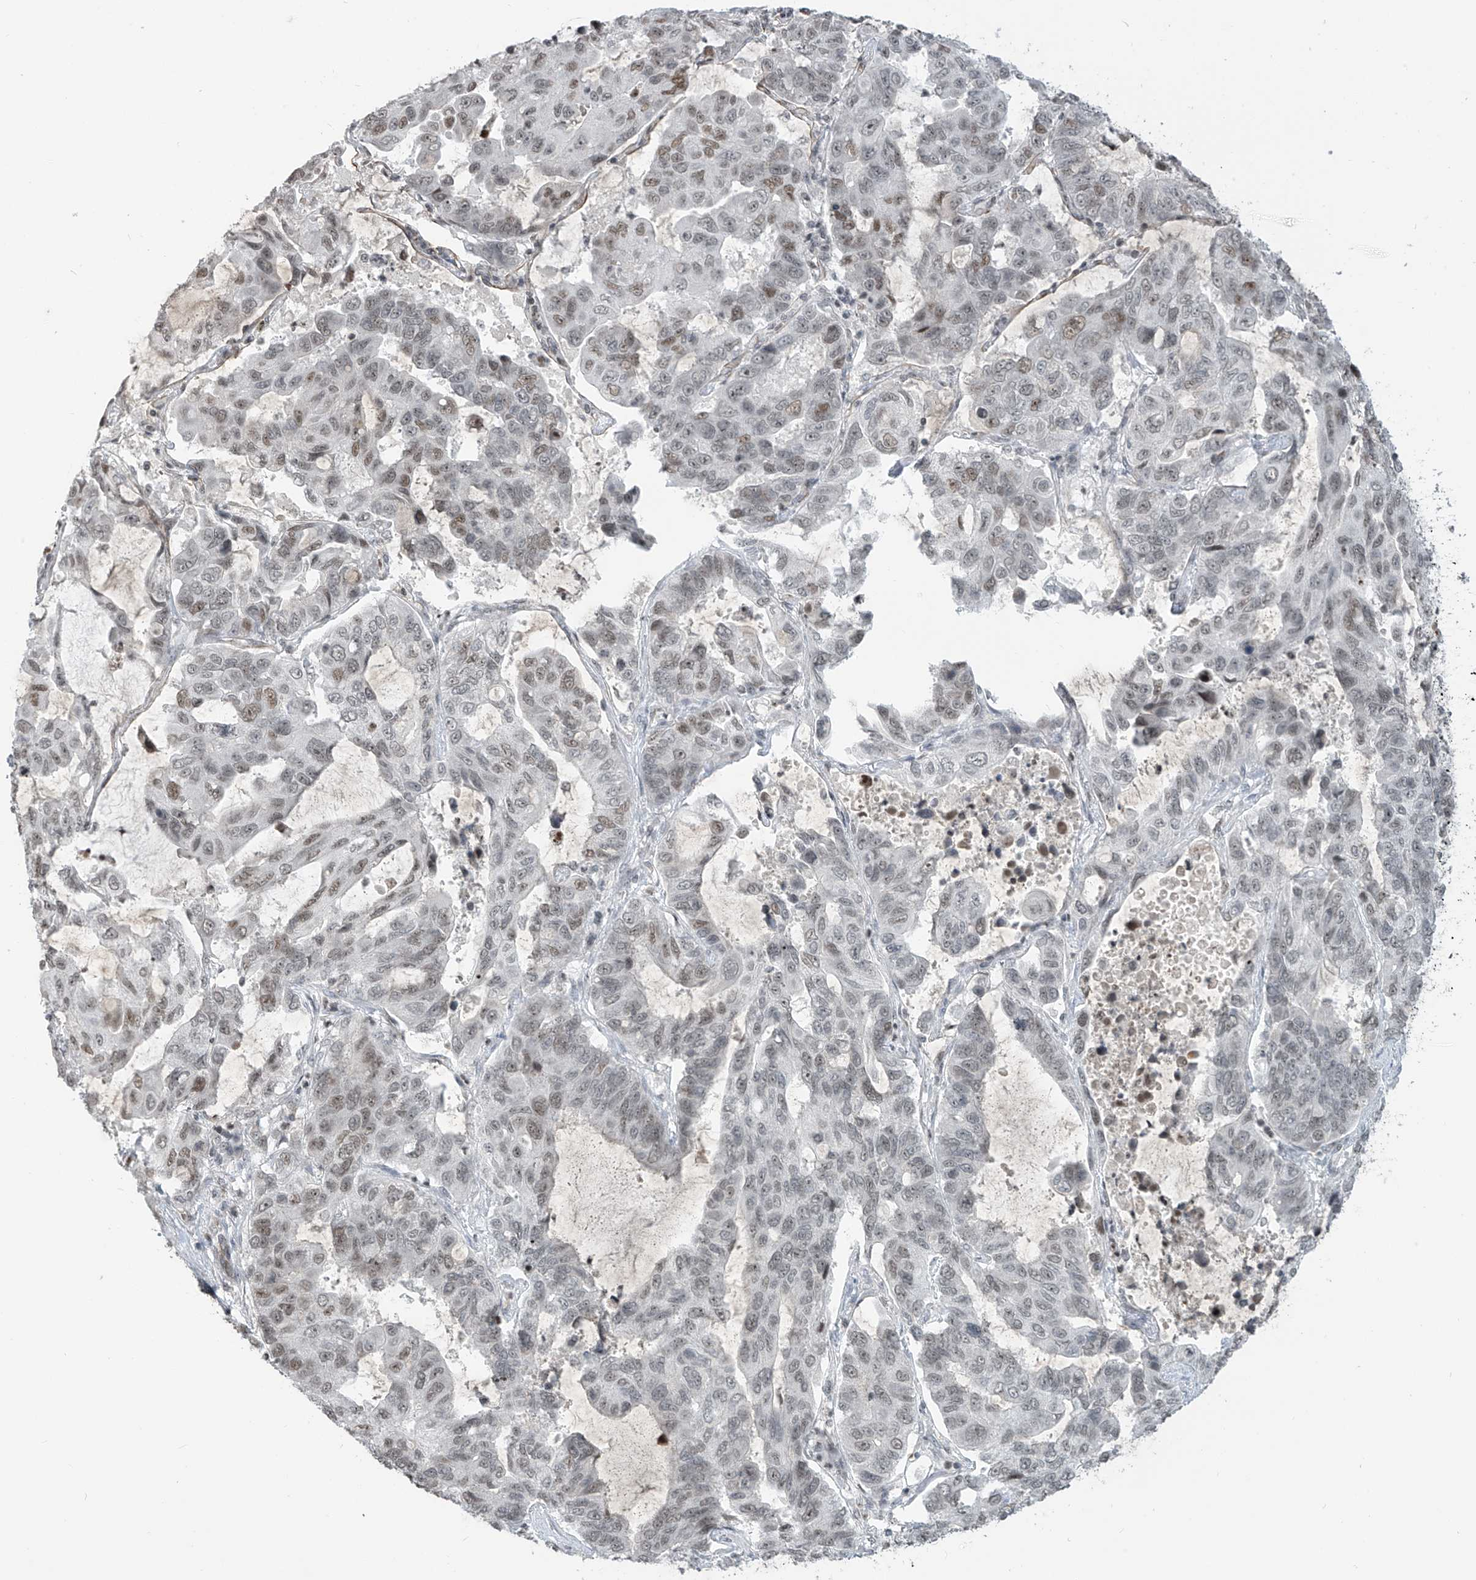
{"staining": {"intensity": "weak", "quantity": "25%-75%", "location": "nuclear"}, "tissue": "lung cancer", "cell_type": "Tumor cells", "image_type": "cancer", "snomed": [{"axis": "morphology", "description": "Adenocarcinoma, NOS"}, {"axis": "topography", "description": "Lung"}], "caption": "This is a histology image of immunohistochemistry (IHC) staining of adenocarcinoma (lung), which shows weak positivity in the nuclear of tumor cells.", "gene": "METAP1D", "patient": {"sex": "male", "age": 64}}